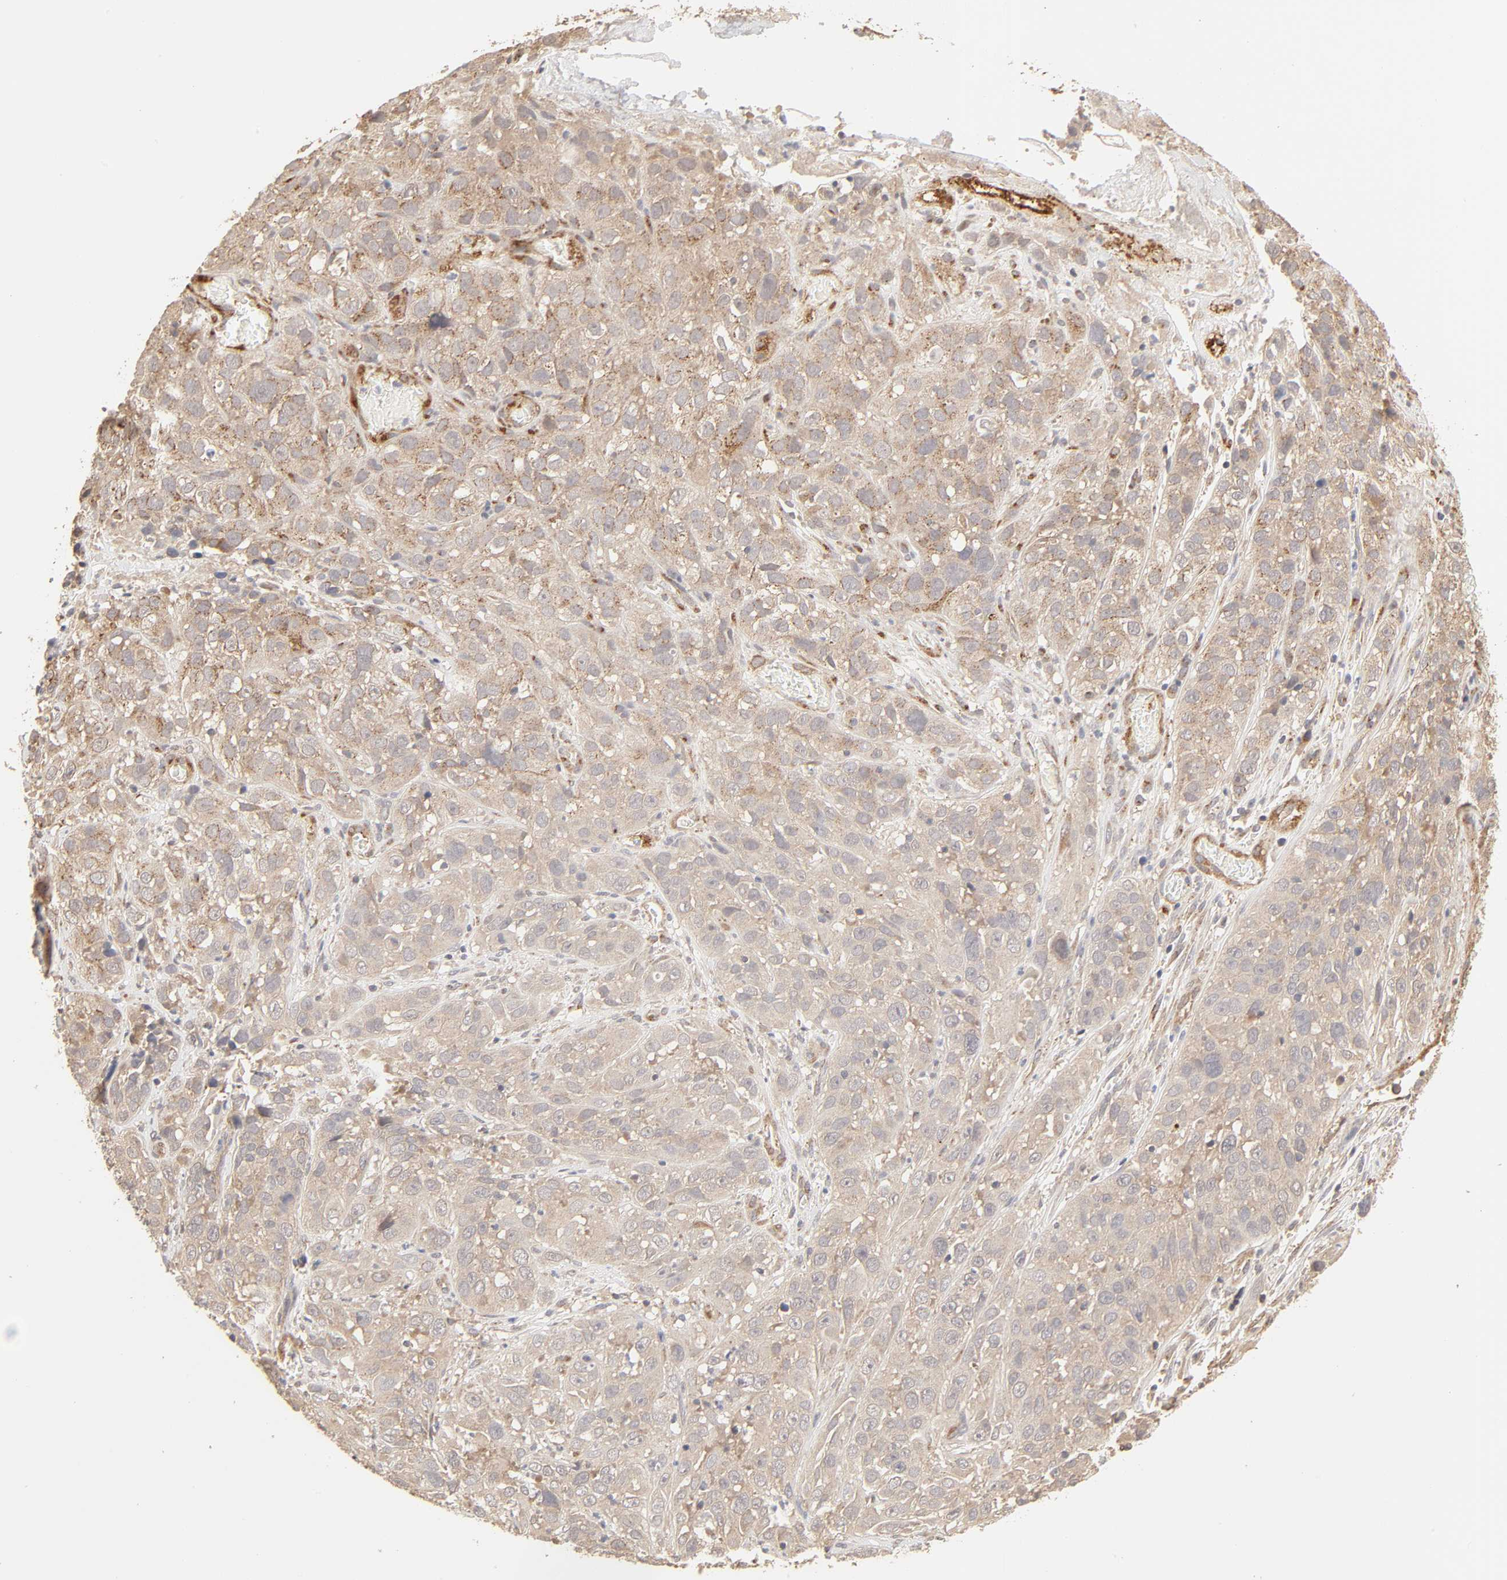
{"staining": {"intensity": "moderate", "quantity": ">75%", "location": "cytoplasmic/membranous"}, "tissue": "cervical cancer", "cell_type": "Tumor cells", "image_type": "cancer", "snomed": [{"axis": "morphology", "description": "Squamous cell carcinoma, NOS"}, {"axis": "topography", "description": "Cervix"}], "caption": "Cervical cancer stained for a protein (brown) demonstrates moderate cytoplasmic/membranous positive positivity in about >75% of tumor cells.", "gene": "EPS8", "patient": {"sex": "female", "age": 32}}